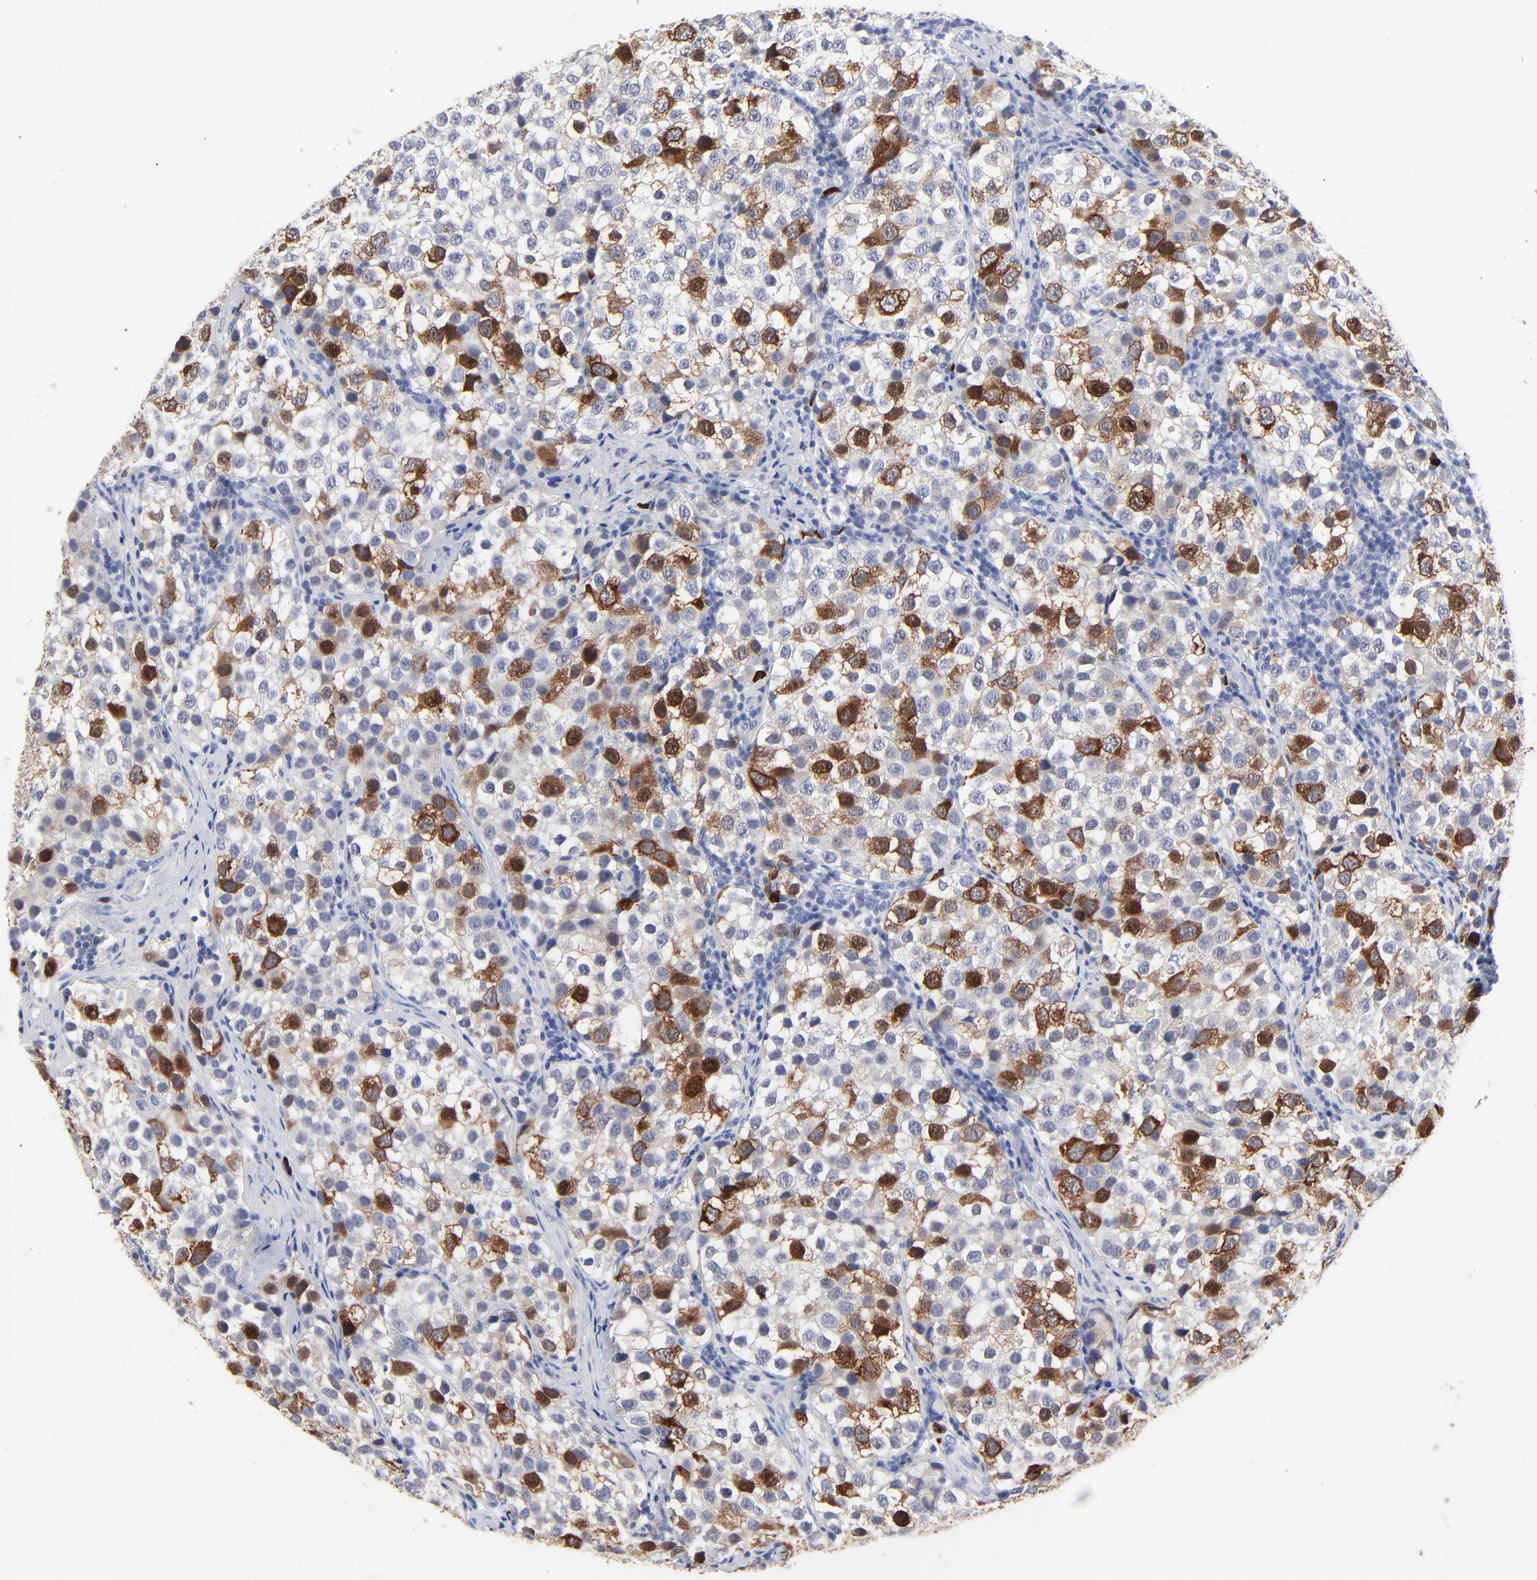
{"staining": {"intensity": "strong", "quantity": "<25%", "location": "cytoplasmic/membranous,nuclear"}, "tissue": "testis cancer", "cell_type": "Tumor cells", "image_type": "cancer", "snomed": [{"axis": "morphology", "description": "Seminoma, NOS"}, {"axis": "topography", "description": "Testis"}], "caption": "Testis cancer stained for a protein exhibits strong cytoplasmic/membranous and nuclear positivity in tumor cells. The staining was performed using DAB (3,3'-diaminobenzidine) to visualize the protein expression in brown, while the nuclei were stained in blue with hematoxylin (Magnification: 20x).", "gene": "CDK1", "patient": {"sex": "male", "age": 39}}